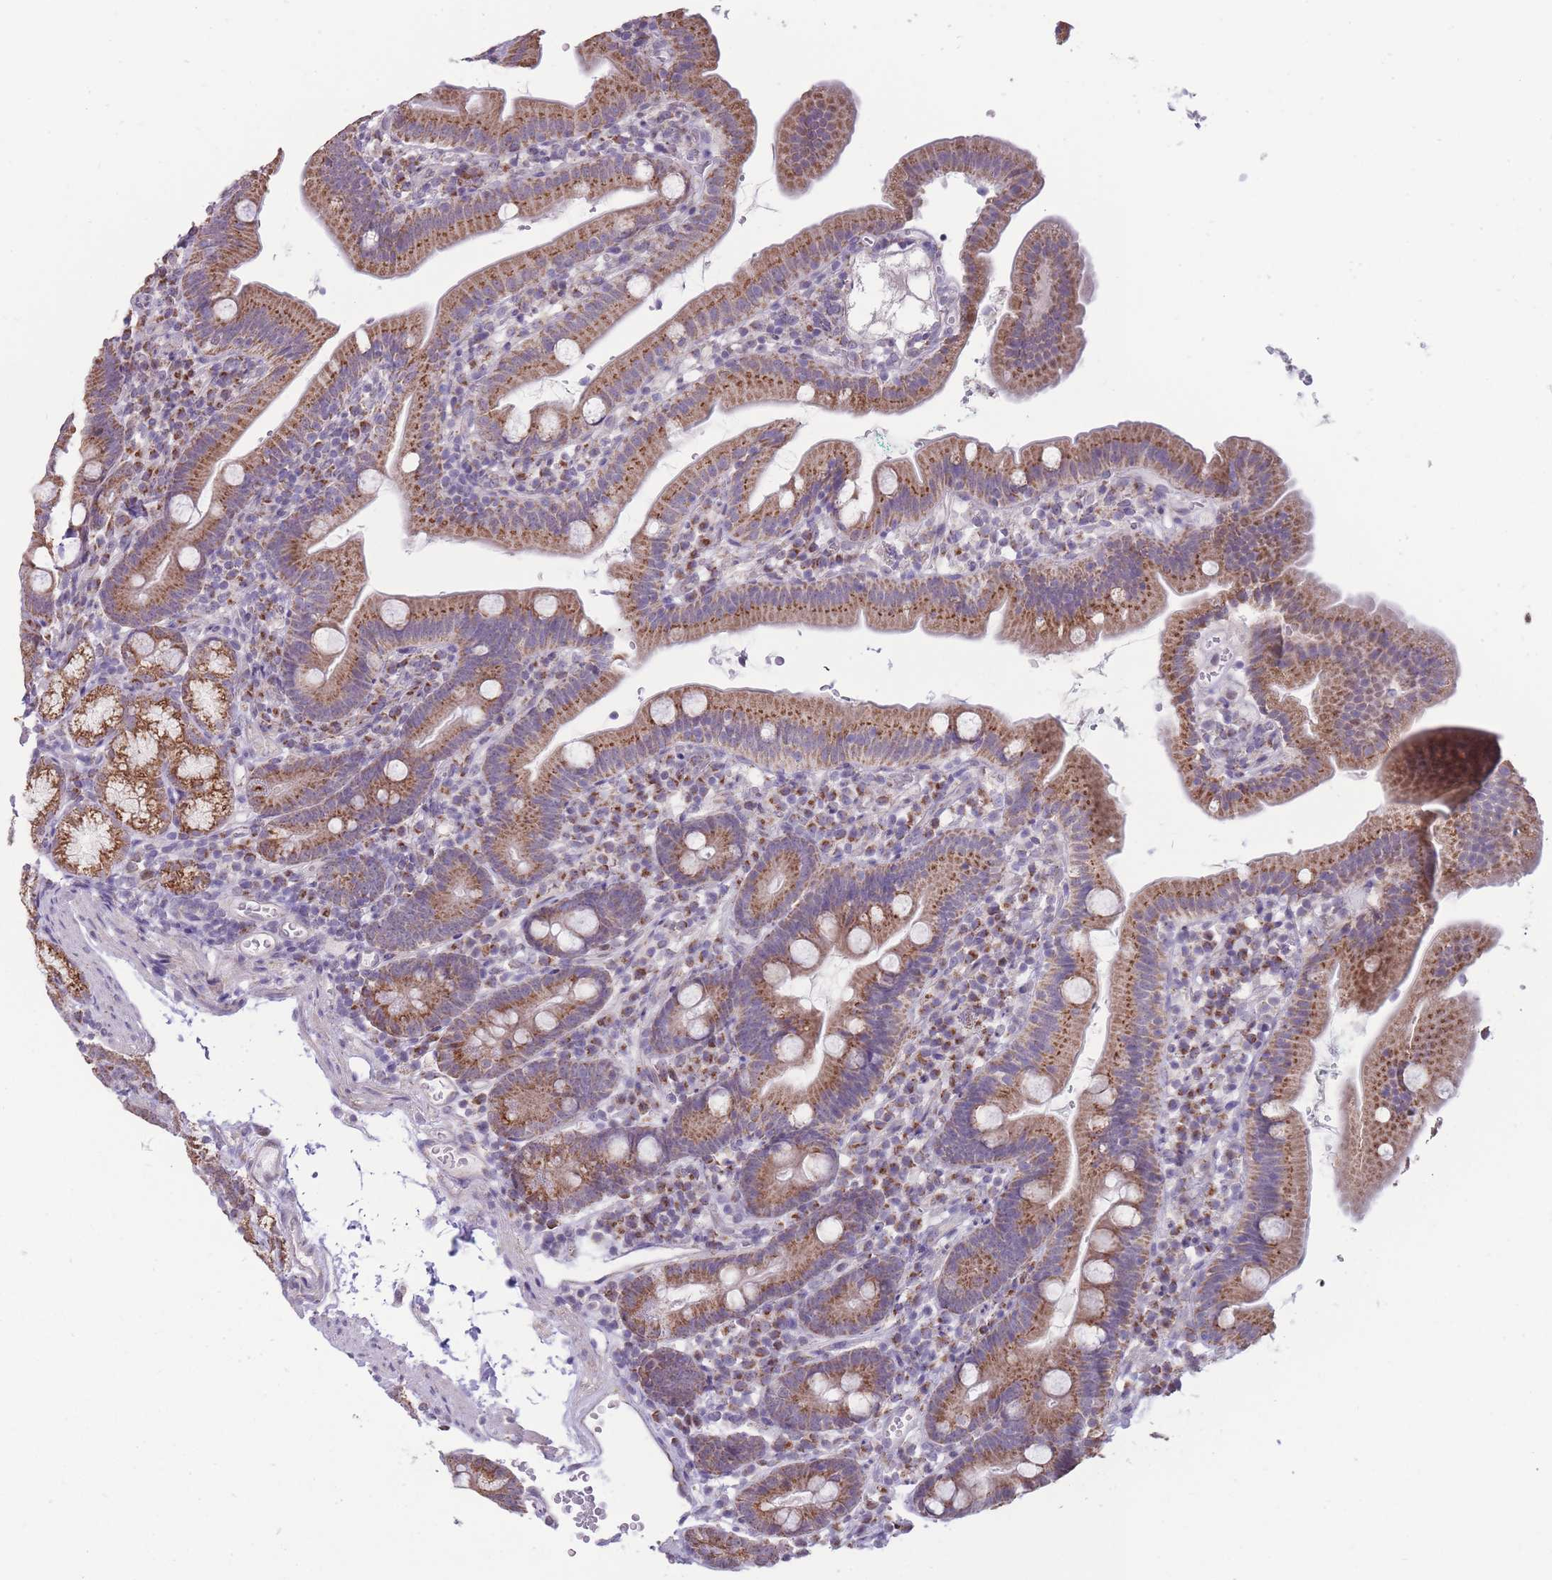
{"staining": {"intensity": "moderate", "quantity": ">75%", "location": "cytoplasmic/membranous"}, "tissue": "duodenum", "cell_type": "Glandular cells", "image_type": "normal", "snomed": [{"axis": "morphology", "description": "Normal tissue, NOS"}, {"axis": "topography", "description": "Duodenum"}], "caption": "A high-resolution photomicrograph shows immunohistochemistry (IHC) staining of benign duodenum, which displays moderate cytoplasmic/membranous staining in about >75% of glandular cells.", "gene": "NELL1", "patient": {"sex": "female", "age": 67}}